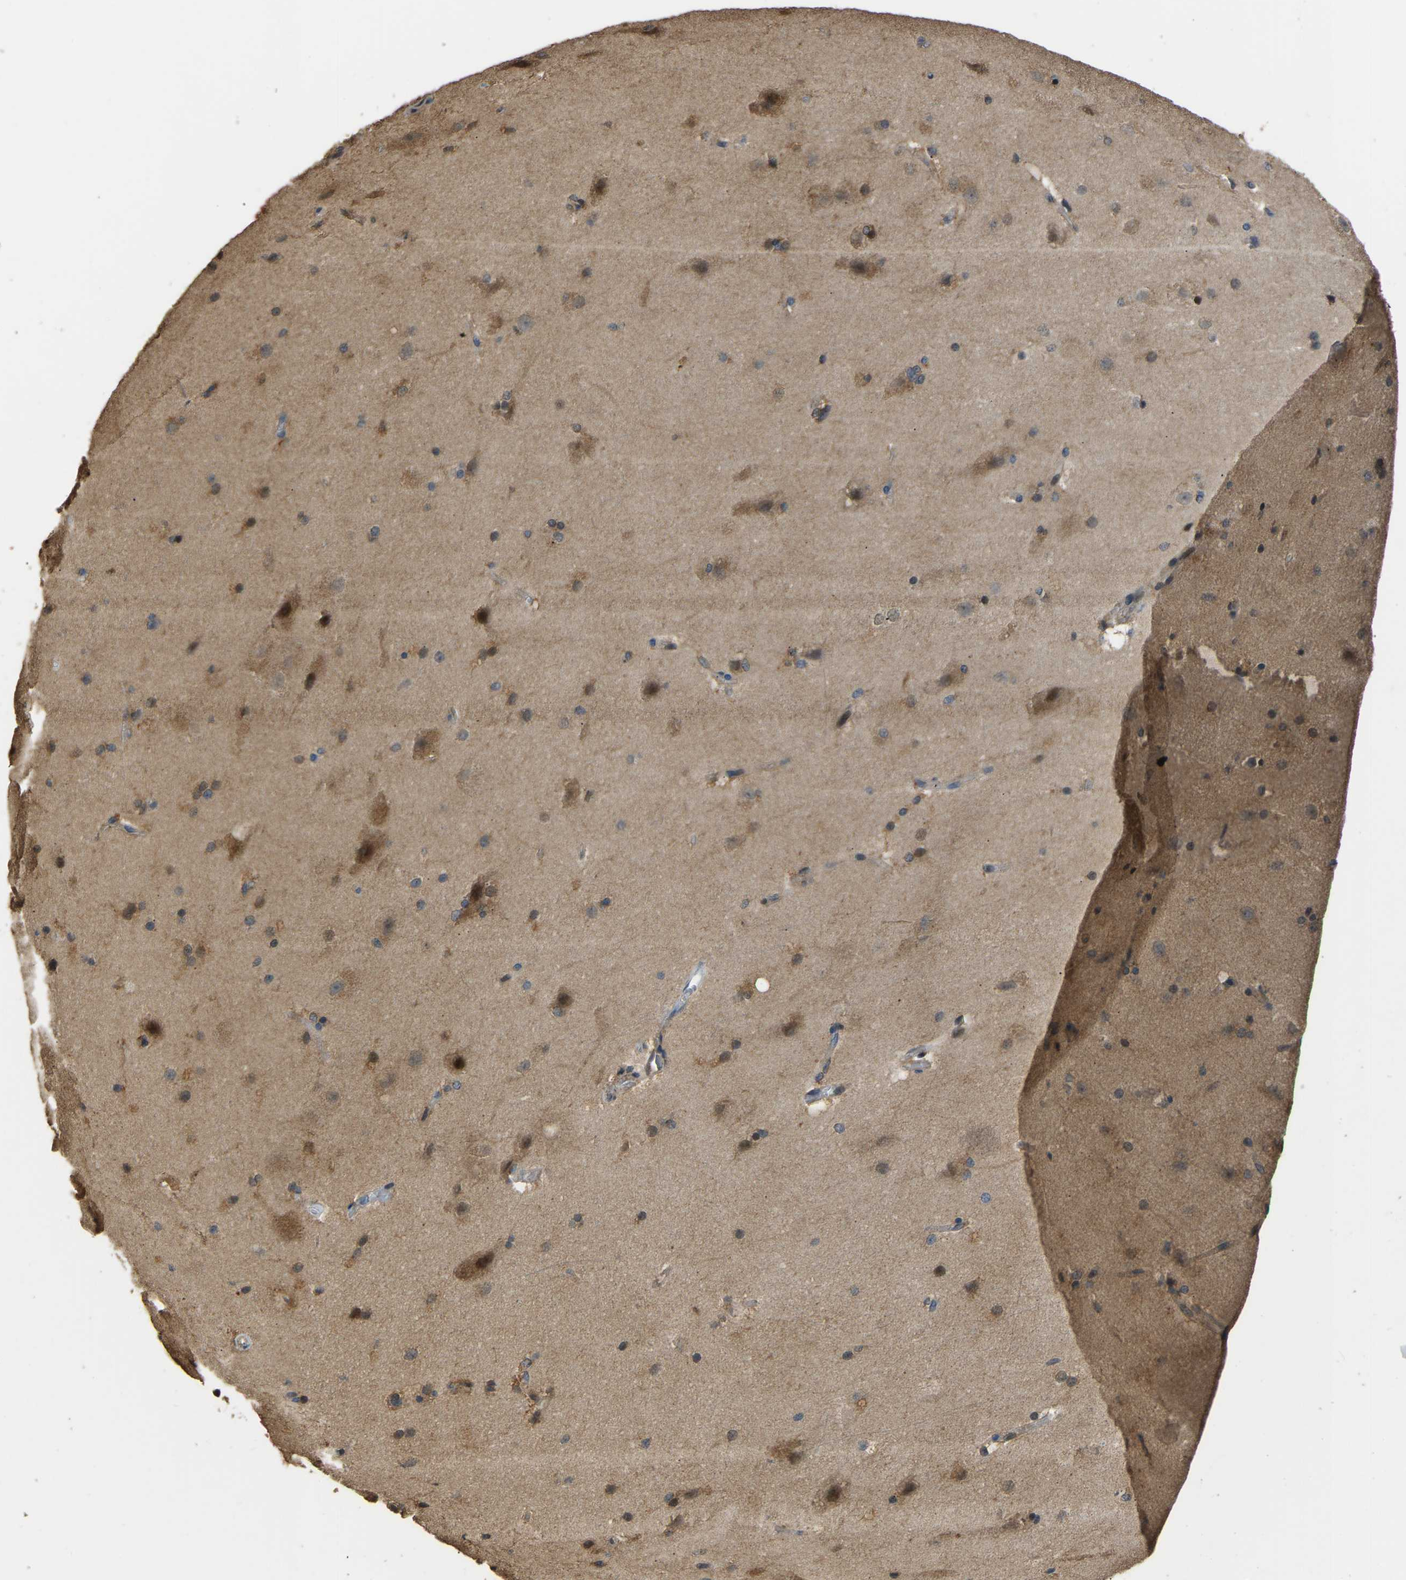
{"staining": {"intensity": "weak", "quantity": "25%-75%", "location": "cytoplasmic/membranous"}, "tissue": "cerebral cortex", "cell_type": "Endothelial cells", "image_type": "normal", "snomed": [{"axis": "morphology", "description": "Normal tissue, NOS"}, {"axis": "topography", "description": "Cerebral cortex"}, {"axis": "topography", "description": "Hippocampus"}], "caption": "Immunohistochemistry (IHC) photomicrograph of unremarkable human cerebral cortex stained for a protein (brown), which displays low levels of weak cytoplasmic/membranous positivity in approximately 25%-75% of endothelial cells.", "gene": "TUFM", "patient": {"sex": "female", "age": 19}}